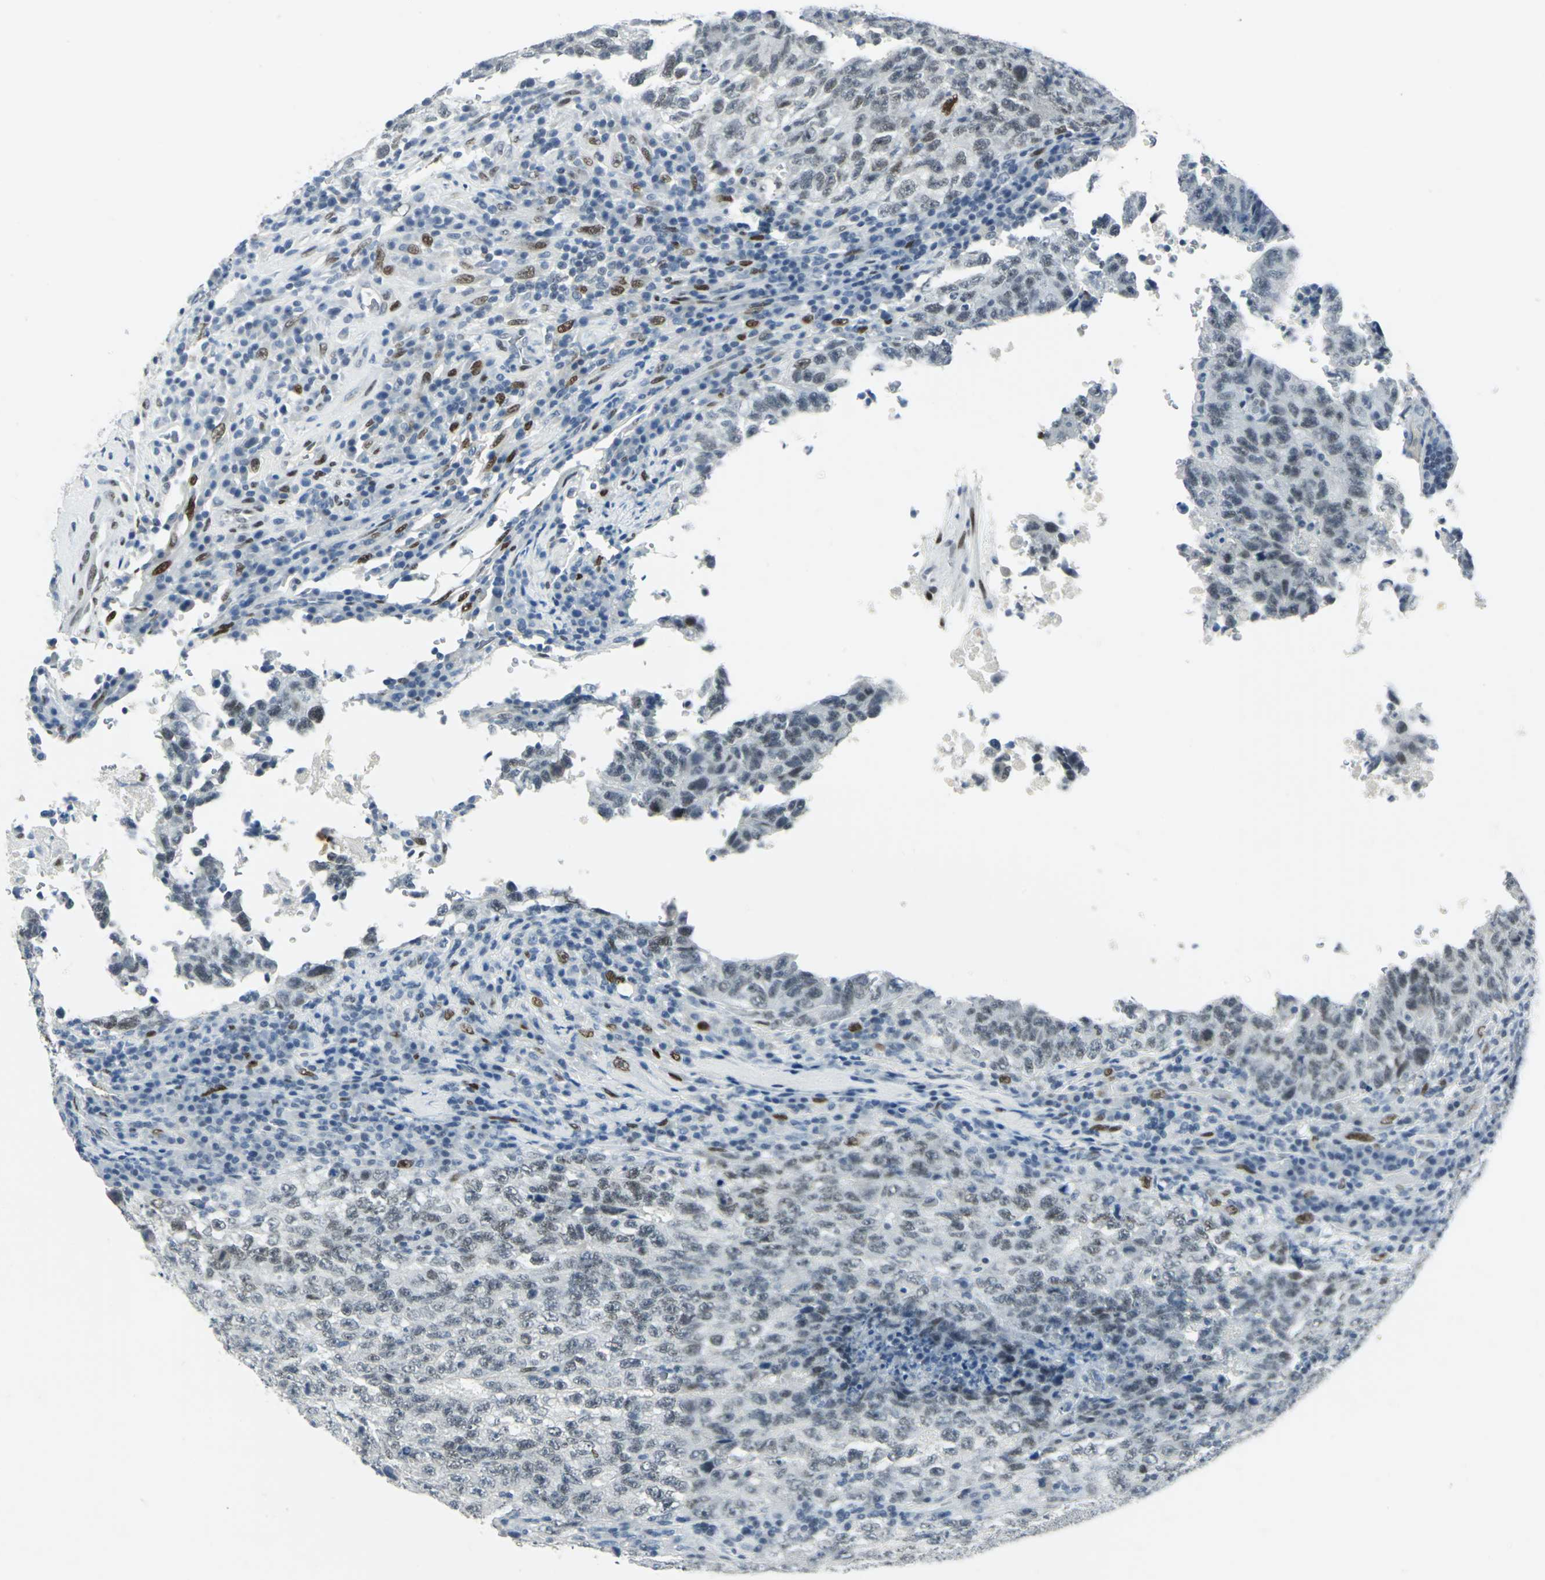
{"staining": {"intensity": "weak", "quantity": "25%-75%", "location": "nuclear"}, "tissue": "testis cancer", "cell_type": "Tumor cells", "image_type": "cancer", "snomed": [{"axis": "morphology", "description": "Necrosis, NOS"}, {"axis": "morphology", "description": "Carcinoma, Embryonal, NOS"}, {"axis": "topography", "description": "Testis"}], "caption": "DAB immunohistochemical staining of human embryonal carcinoma (testis) demonstrates weak nuclear protein expression in approximately 25%-75% of tumor cells.", "gene": "MEIS2", "patient": {"sex": "male", "age": 19}}